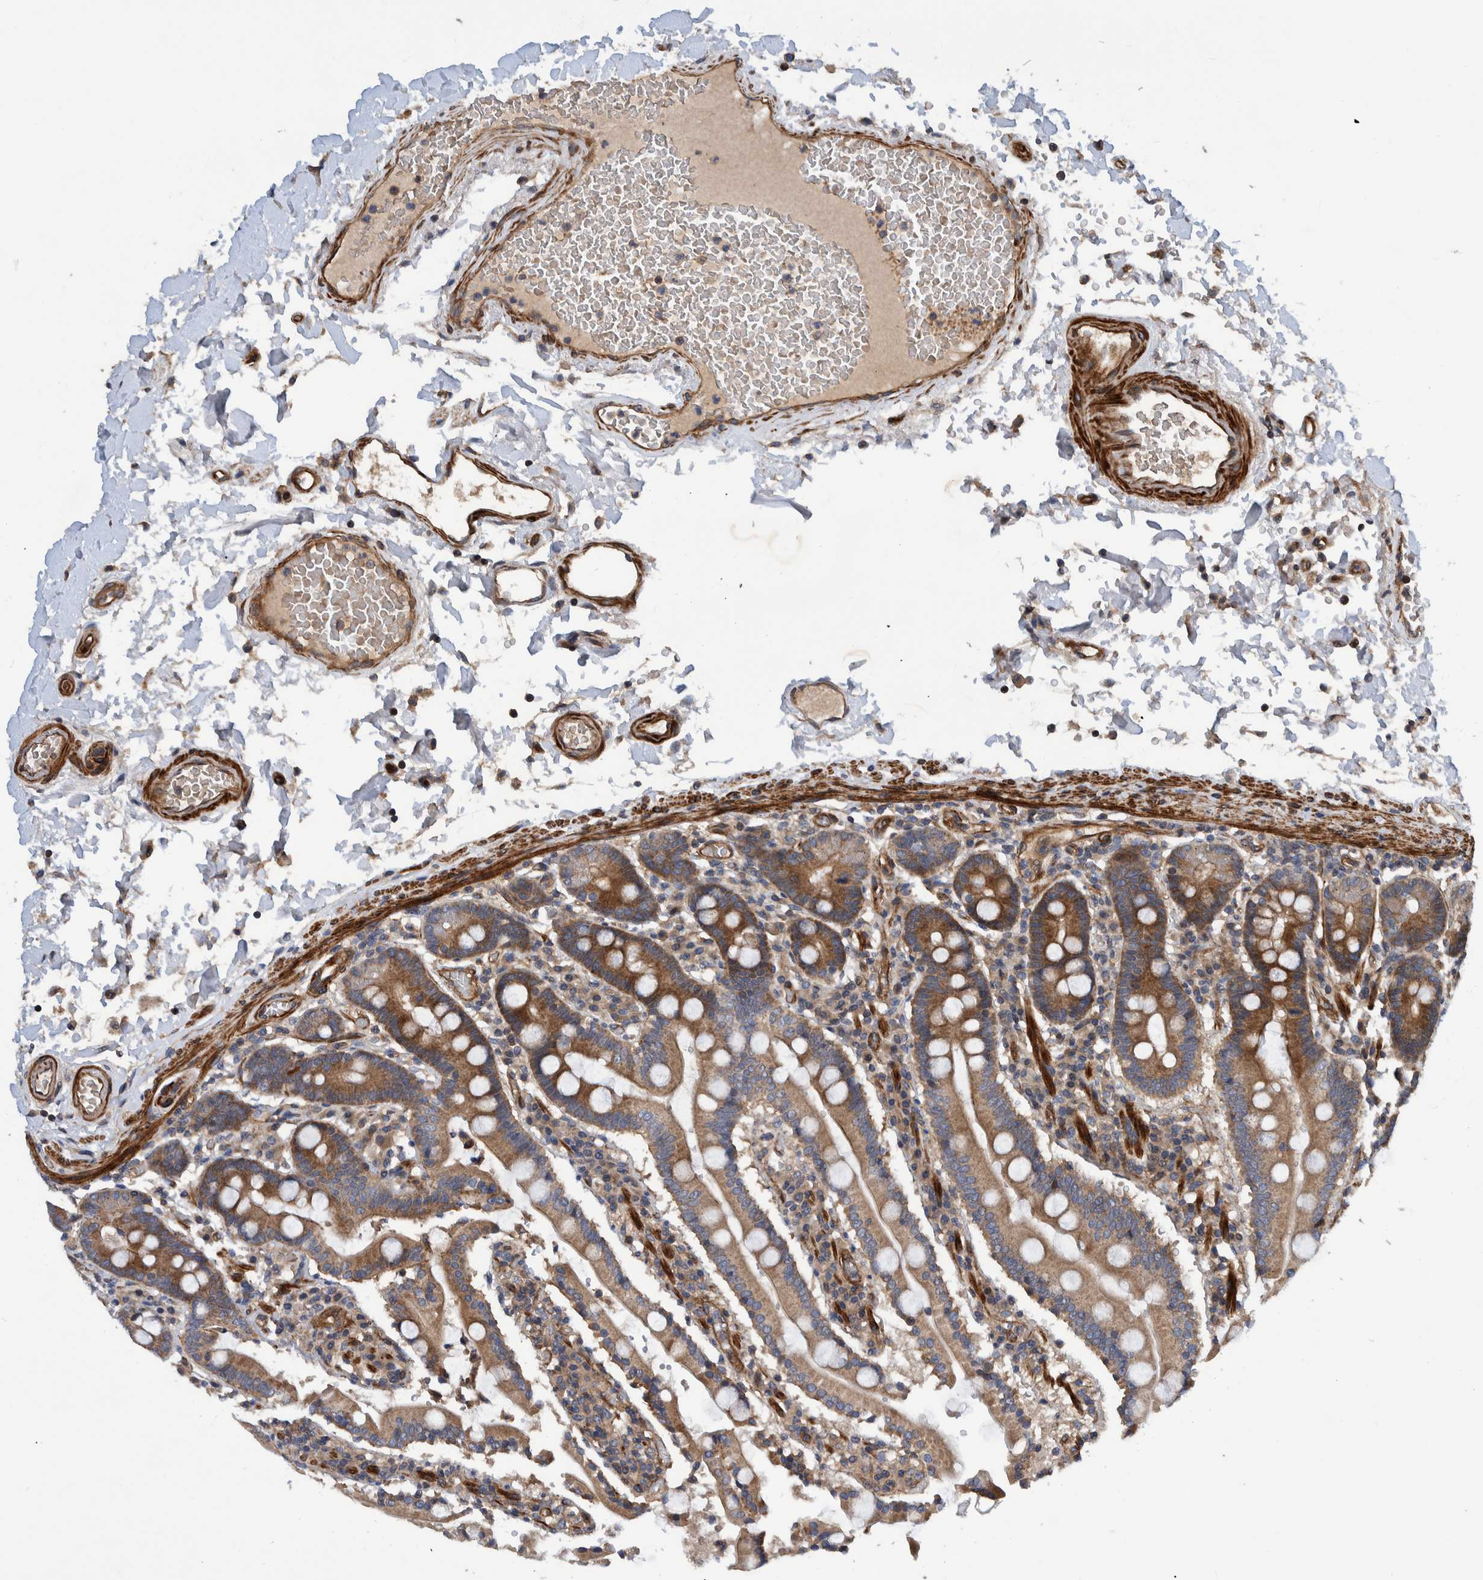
{"staining": {"intensity": "moderate", "quantity": ">75%", "location": "cytoplasmic/membranous"}, "tissue": "duodenum", "cell_type": "Glandular cells", "image_type": "normal", "snomed": [{"axis": "morphology", "description": "Normal tissue, NOS"}, {"axis": "topography", "description": "Small intestine, NOS"}], "caption": "This is a histology image of IHC staining of normal duodenum, which shows moderate staining in the cytoplasmic/membranous of glandular cells.", "gene": "GRPEL2", "patient": {"sex": "female", "age": 71}}